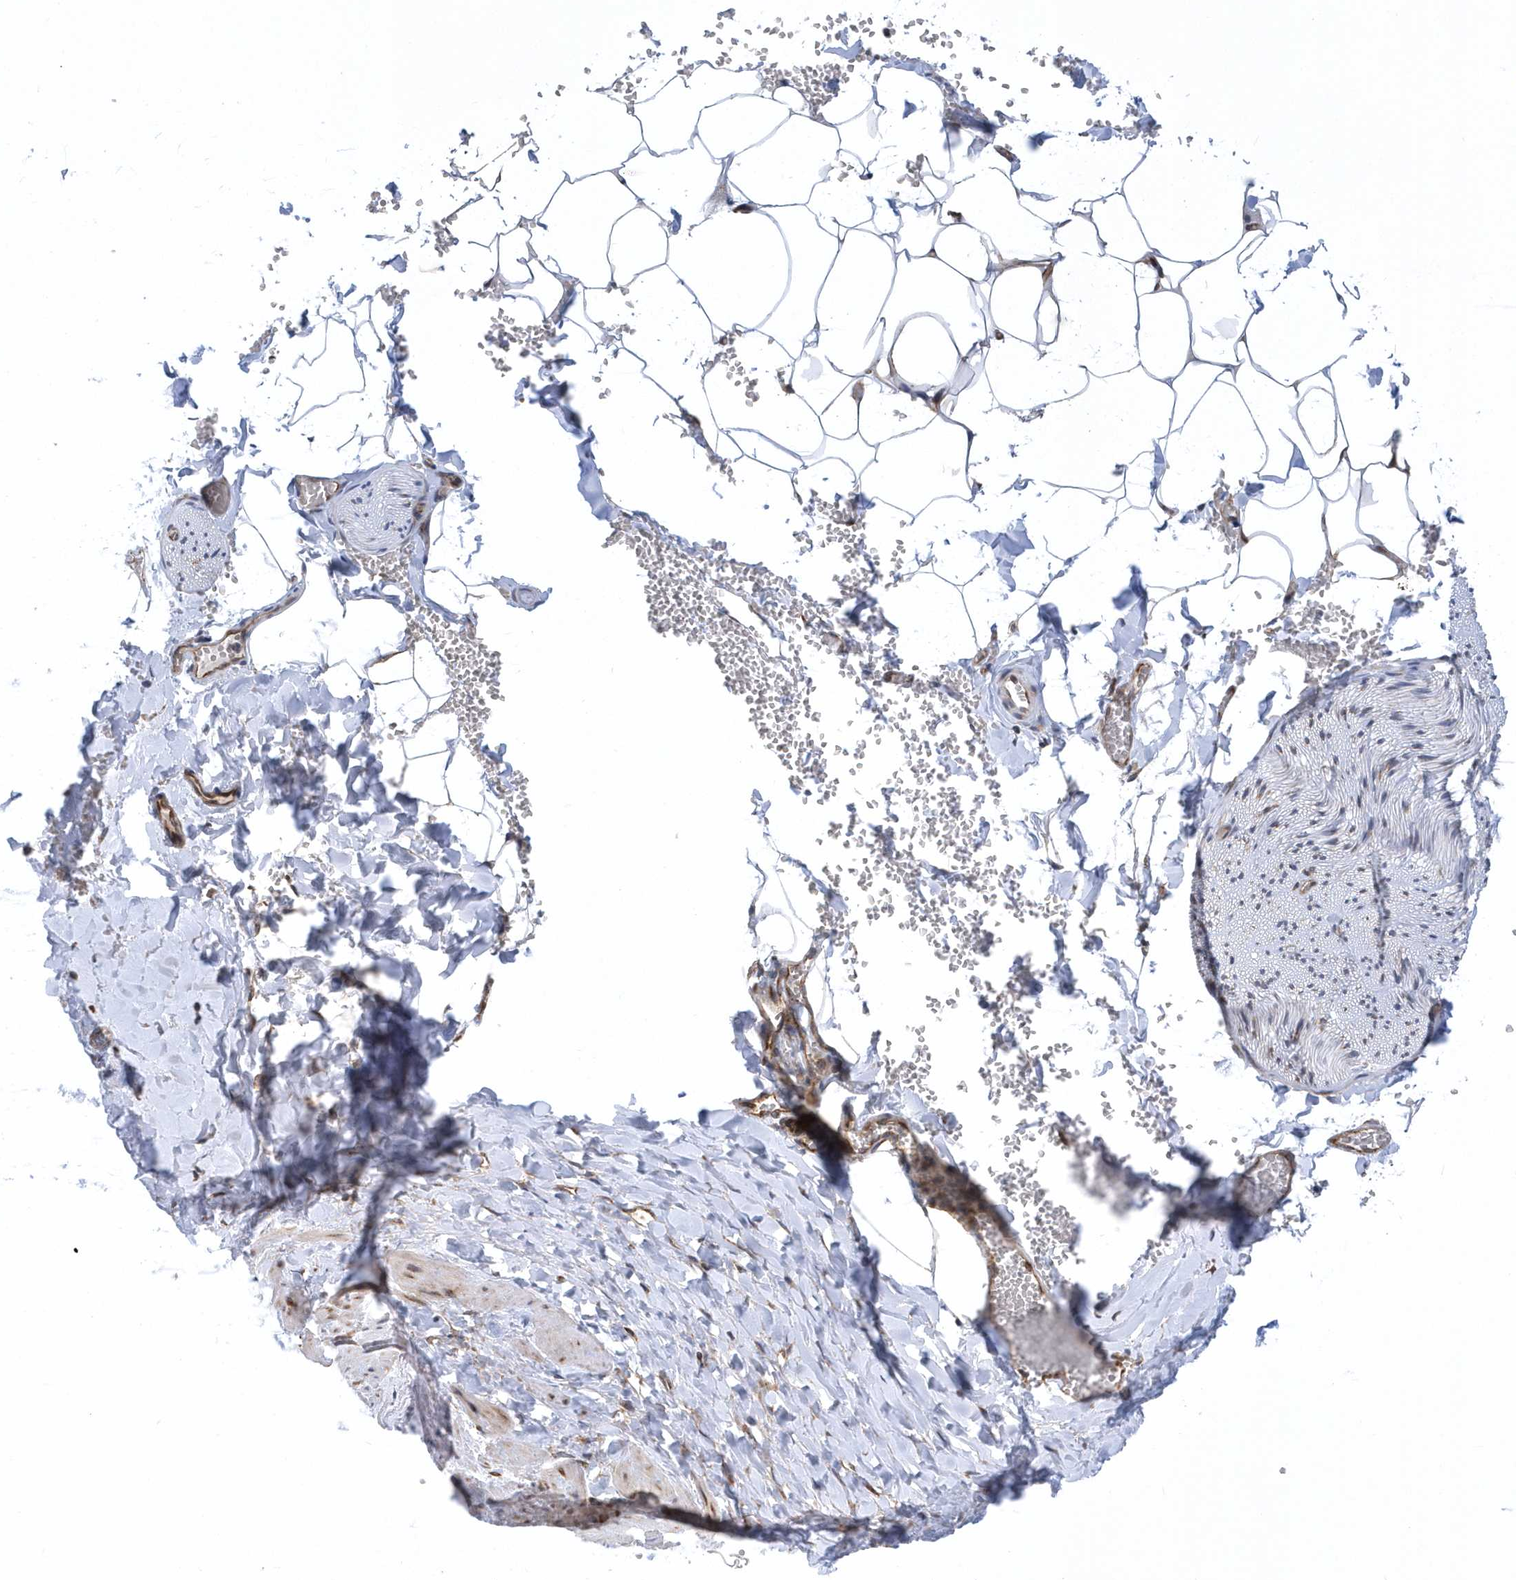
{"staining": {"intensity": "negative", "quantity": "none", "location": "none"}, "tissue": "adipose tissue", "cell_type": "Adipocytes", "image_type": "normal", "snomed": [{"axis": "morphology", "description": "Normal tissue, NOS"}, {"axis": "topography", "description": "Gallbladder"}, {"axis": "topography", "description": "Peripheral nerve tissue"}], "caption": "DAB immunohistochemical staining of unremarkable adipose tissue exhibits no significant expression in adipocytes. The staining was performed using DAB to visualize the protein expression in brown, while the nuclei were stained in blue with hematoxylin (Magnification: 20x).", "gene": "PHF1", "patient": {"sex": "male", "age": 38}}